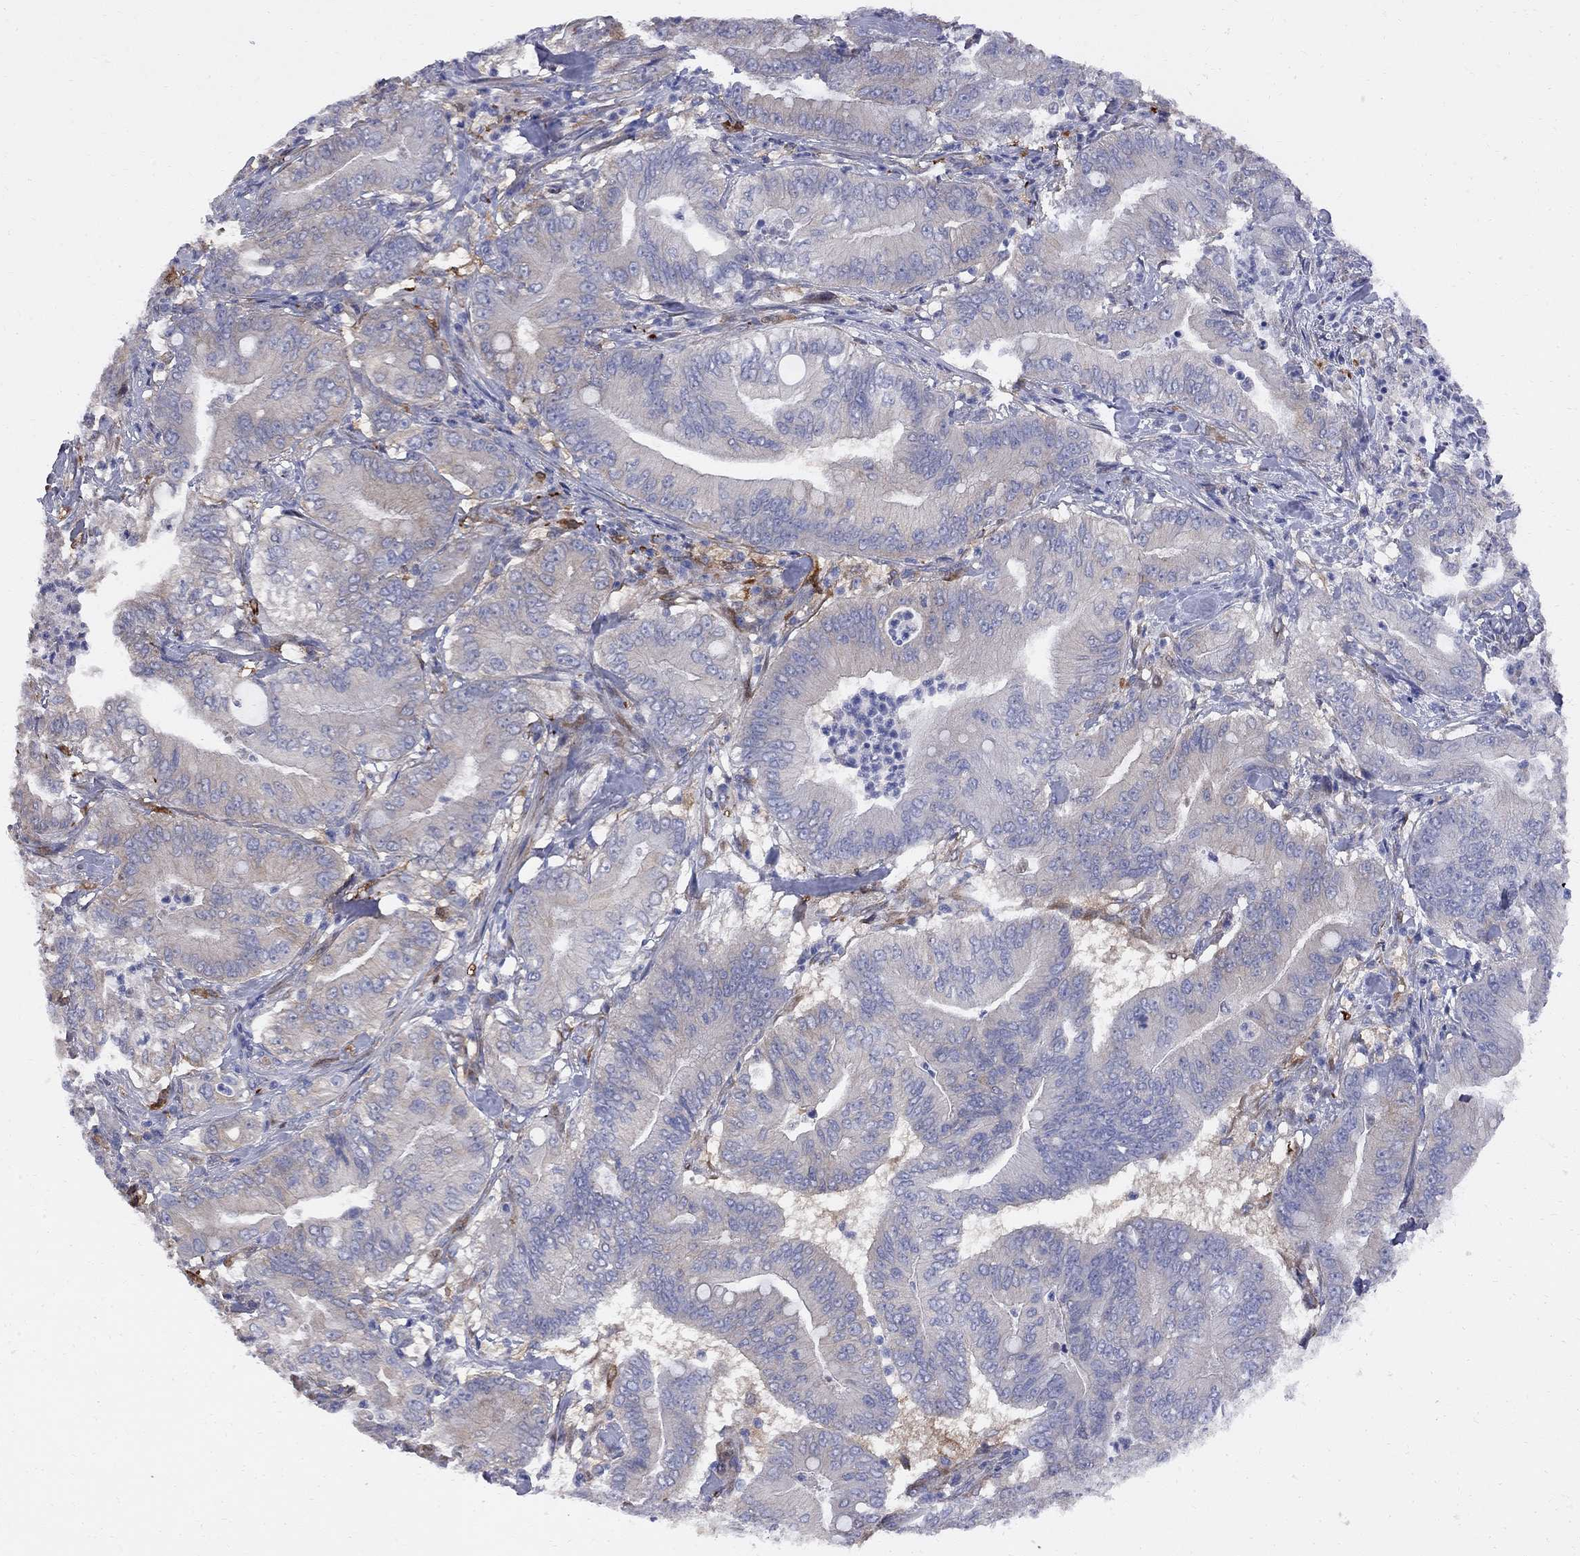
{"staining": {"intensity": "negative", "quantity": "none", "location": "none"}, "tissue": "pancreatic cancer", "cell_type": "Tumor cells", "image_type": "cancer", "snomed": [{"axis": "morphology", "description": "Adenocarcinoma, NOS"}, {"axis": "topography", "description": "Pancreas"}], "caption": "This image is of pancreatic cancer (adenocarcinoma) stained with immunohistochemistry (IHC) to label a protein in brown with the nuclei are counter-stained blue. There is no expression in tumor cells.", "gene": "MTHFR", "patient": {"sex": "male", "age": 71}}